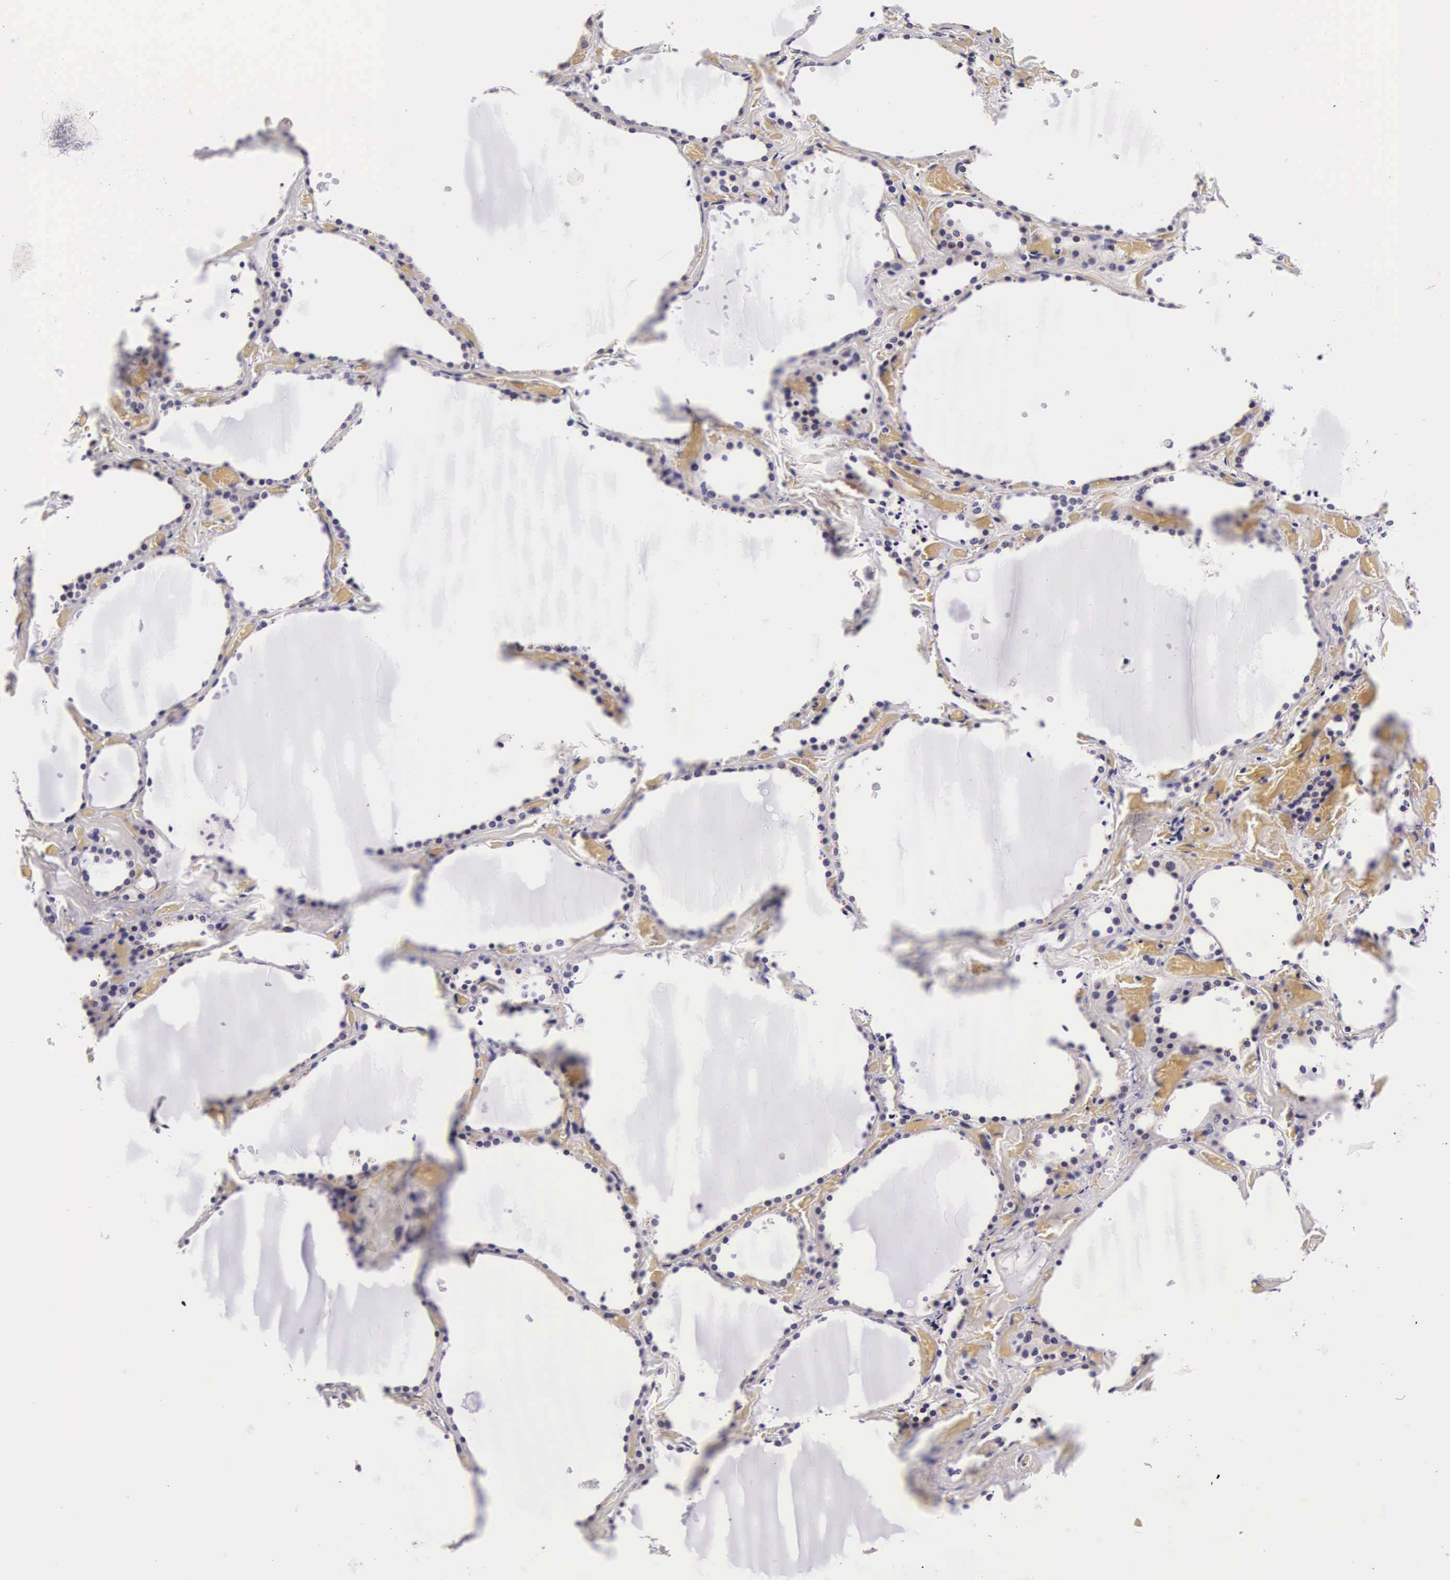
{"staining": {"intensity": "negative", "quantity": "none", "location": "none"}, "tissue": "thyroid gland", "cell_type": "Glandular cells", "image_type": "normal", "snomed": [{"axis": "morphology", "description": "Normal tissue, NOS"}, {"axis": "topography", "description": "Thyroid gland"}], "caption": "IHC of normal human thyroid gland demonstrates no positivity in glandular cells. The staining is performed using DAB (3,3'-diaminobenzidine) brown chromogen with nuclei counter-stained in using hematoxylin.", "gene": "PHETA2", "patient": {"sex": "male", "age": 34}}